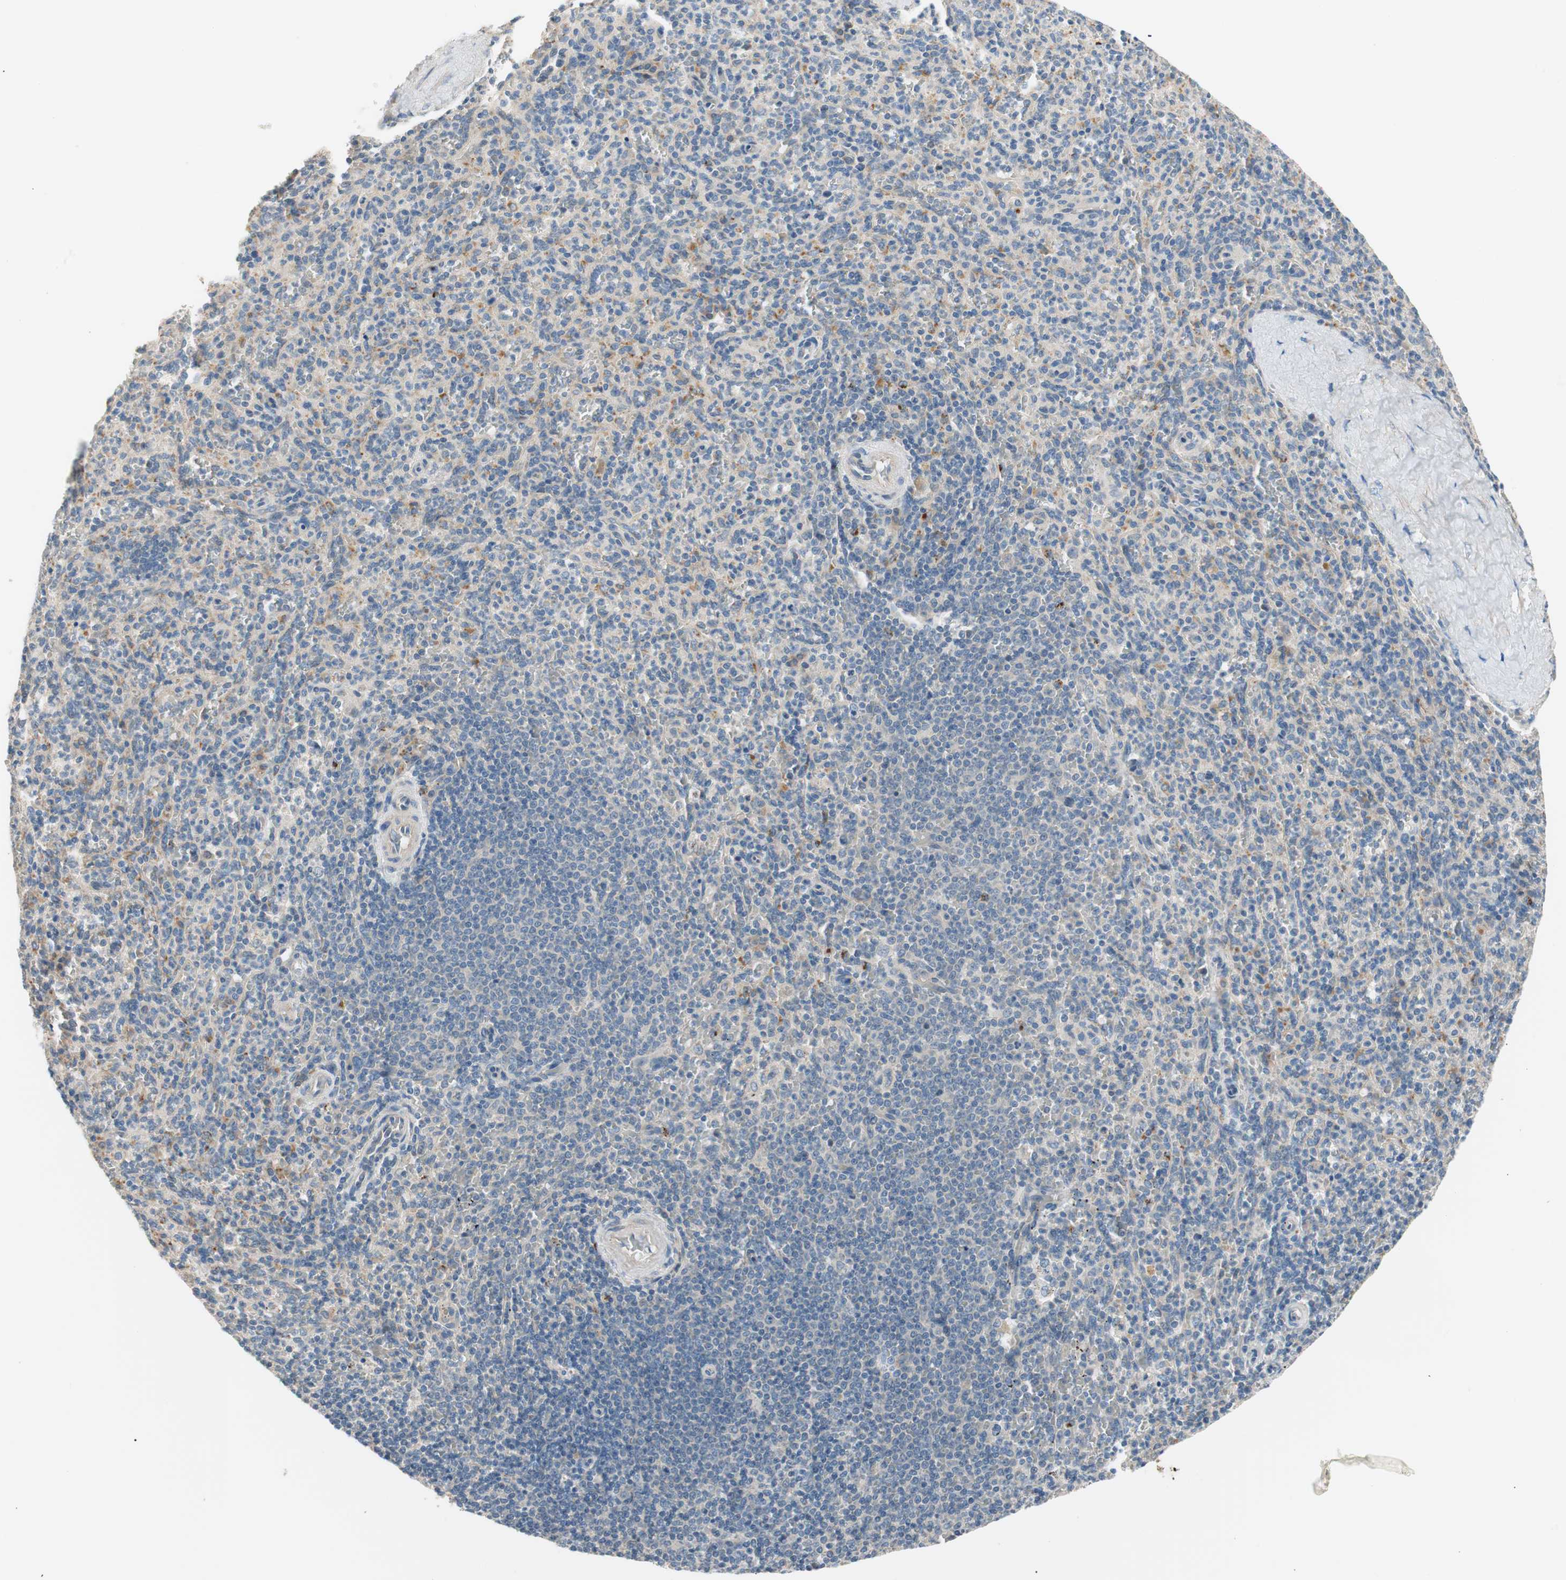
{"staining": {"intensity": "negative", "quantity": "none", "location": "none"}, "tissue": "spleen", "cell_type": "Cells in red pulp", "image_type": "normal", "snomed": [{"axis": "morphology", "description": "Normal tissue, NOS"}, {"axis": "topography", "description": "Spleen"}], "caption": "Immunohistochemistry (IHC) of benign spleen demonstrates no staining in cells in red pulp. (DAB immunohistochemistry visualized using brightfield microscopy, high magnification).", "gene": "FADS2", "patient": {"sex": "male", "age": 36}}